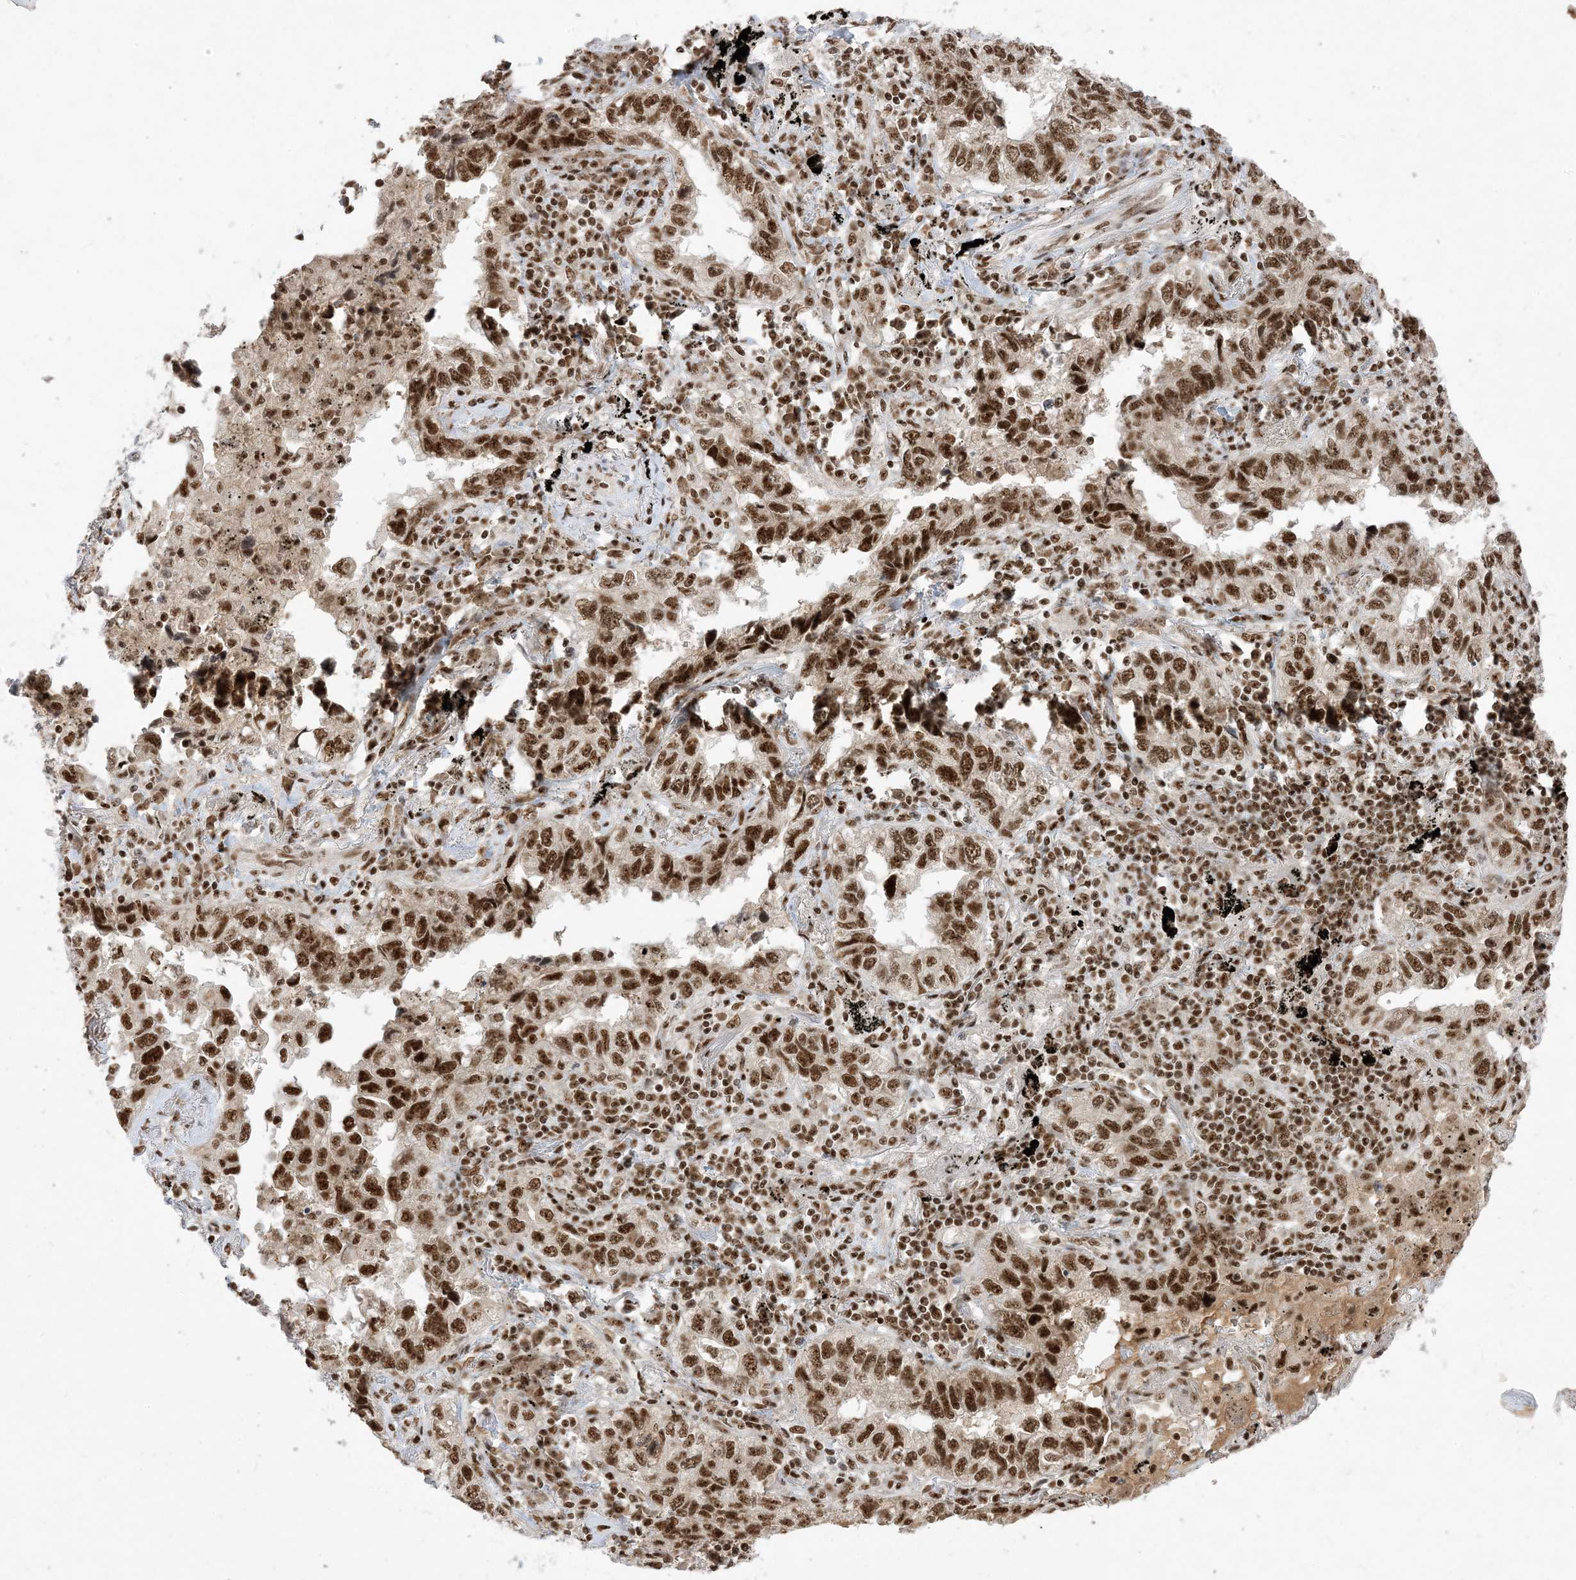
{"staining": {"intensity": "strong", "quantity": ">75%", "location": "nuclear"}, "tissue": "lung cancer", "cell_type": "Tumor cells", "image_type": "cancer", "snomed": [{"axis": "morphology", "description": "Adenocarcinoma, NOS"}, {"axis": "topography", "description": "Lung"}], "caption": "Brown immunohistochemical staining in human lung adenocarcinoma displays strong nuclear staining in about >75% of tumor cells. The protein is stained brown, and the nuclei are stained in blue (DAB (3,3'-diaminobenzidine) IHC with brightfield microscopy, high magnification).", "gene": "PPIL2", "patient": {"sex": "male", "age": 65}}